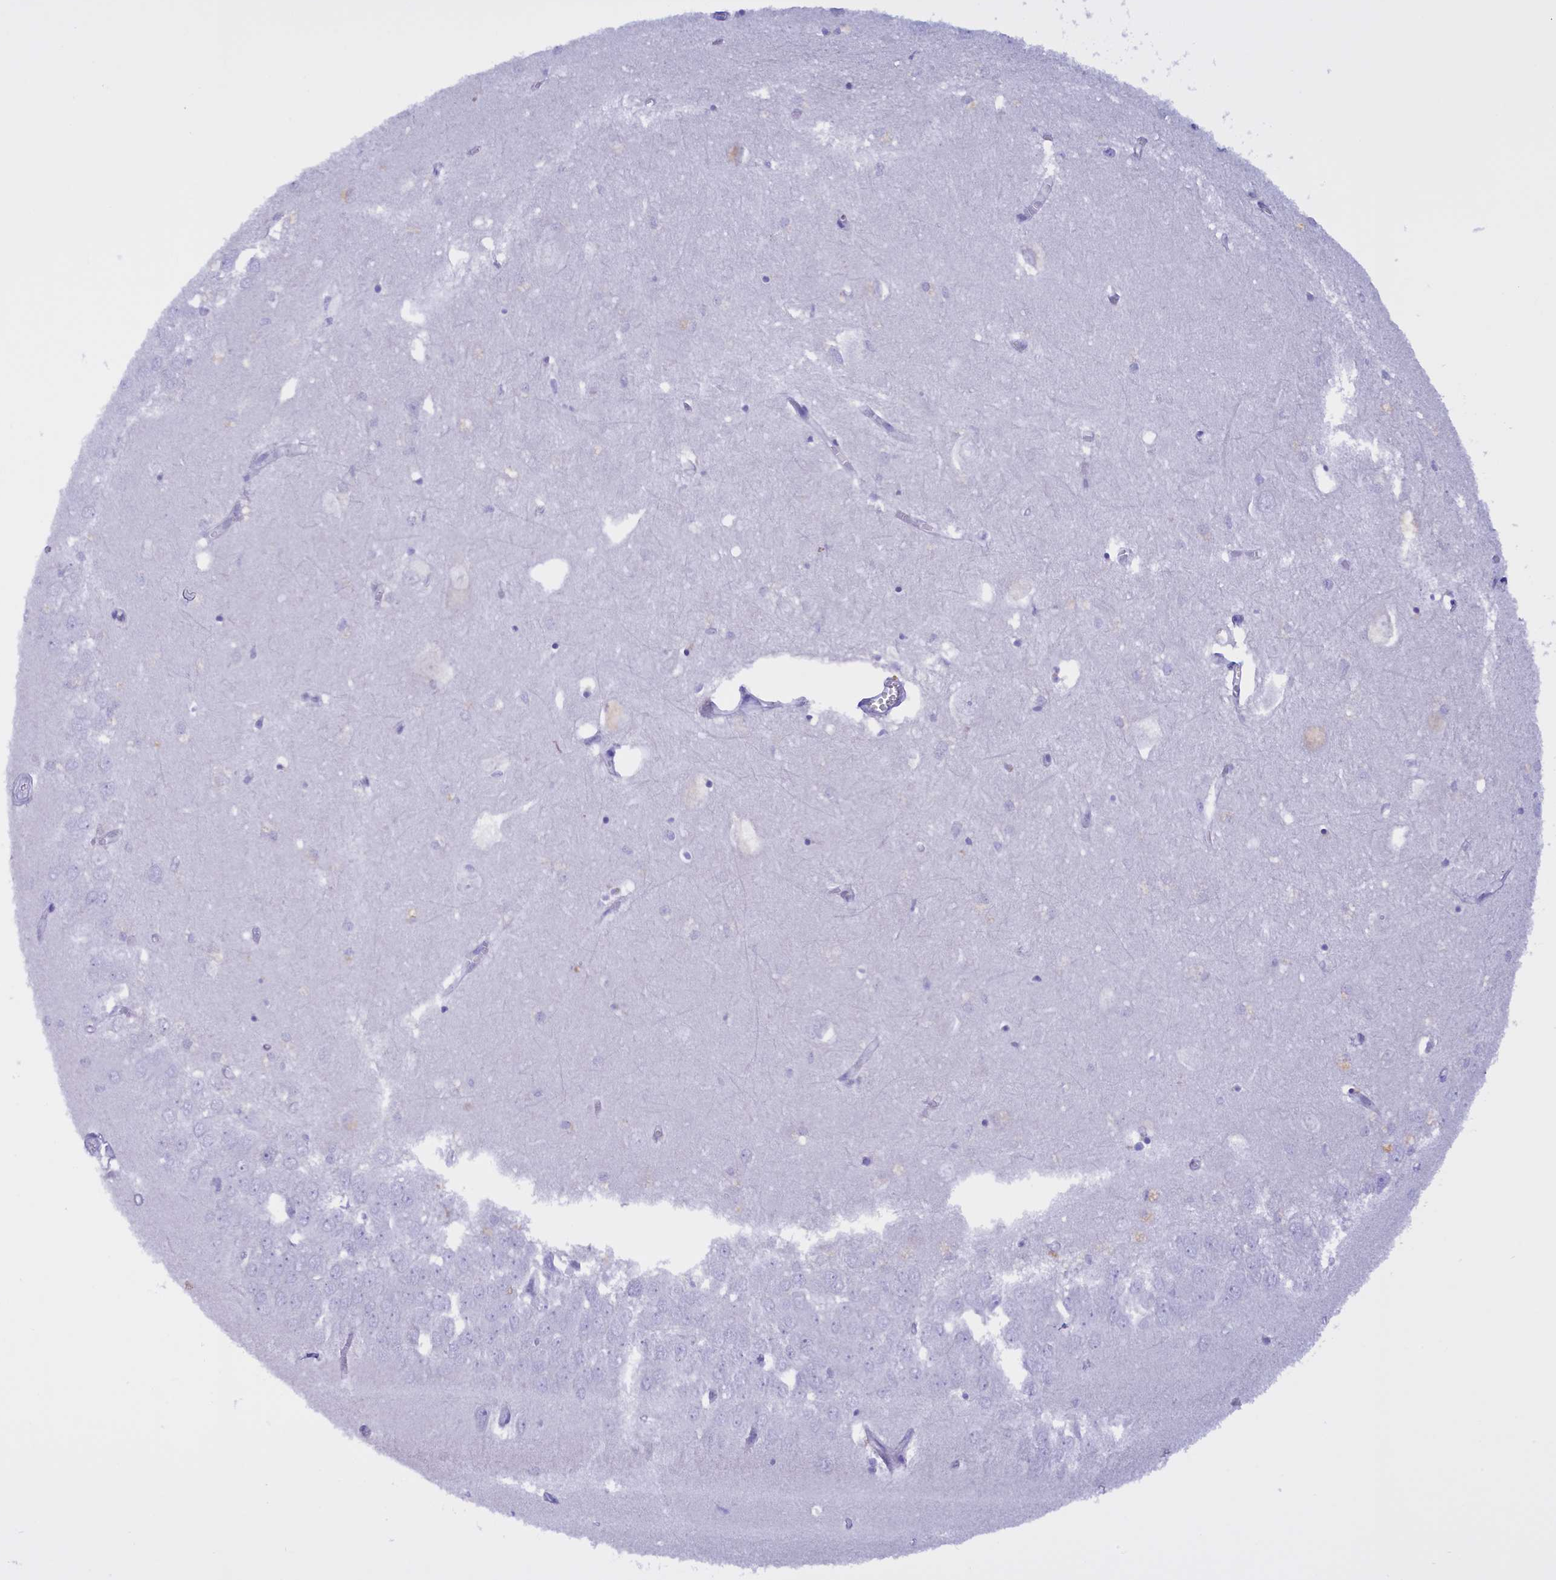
{"staining": {"intensity": "negative", "quantity": "none", "location": "none"}, "tissue": "hippocampus", "cell_type": "Glial cells", "image_type": "normal", "snomed": [{"axis": "morphology", "description": "Normal tissue, NOS"}, {"axis": "topography", "description": "Hippocampus"}], "caption": "DAB (3,3'-diaminobenzidine) immunohistochemical staining of benign human hippocampus shows no significant expression in glial cells. (IHC, brightfield microscopy, high magnification).", "gene": "PROK2", "patient": {"sex": "female", "age": 64}}